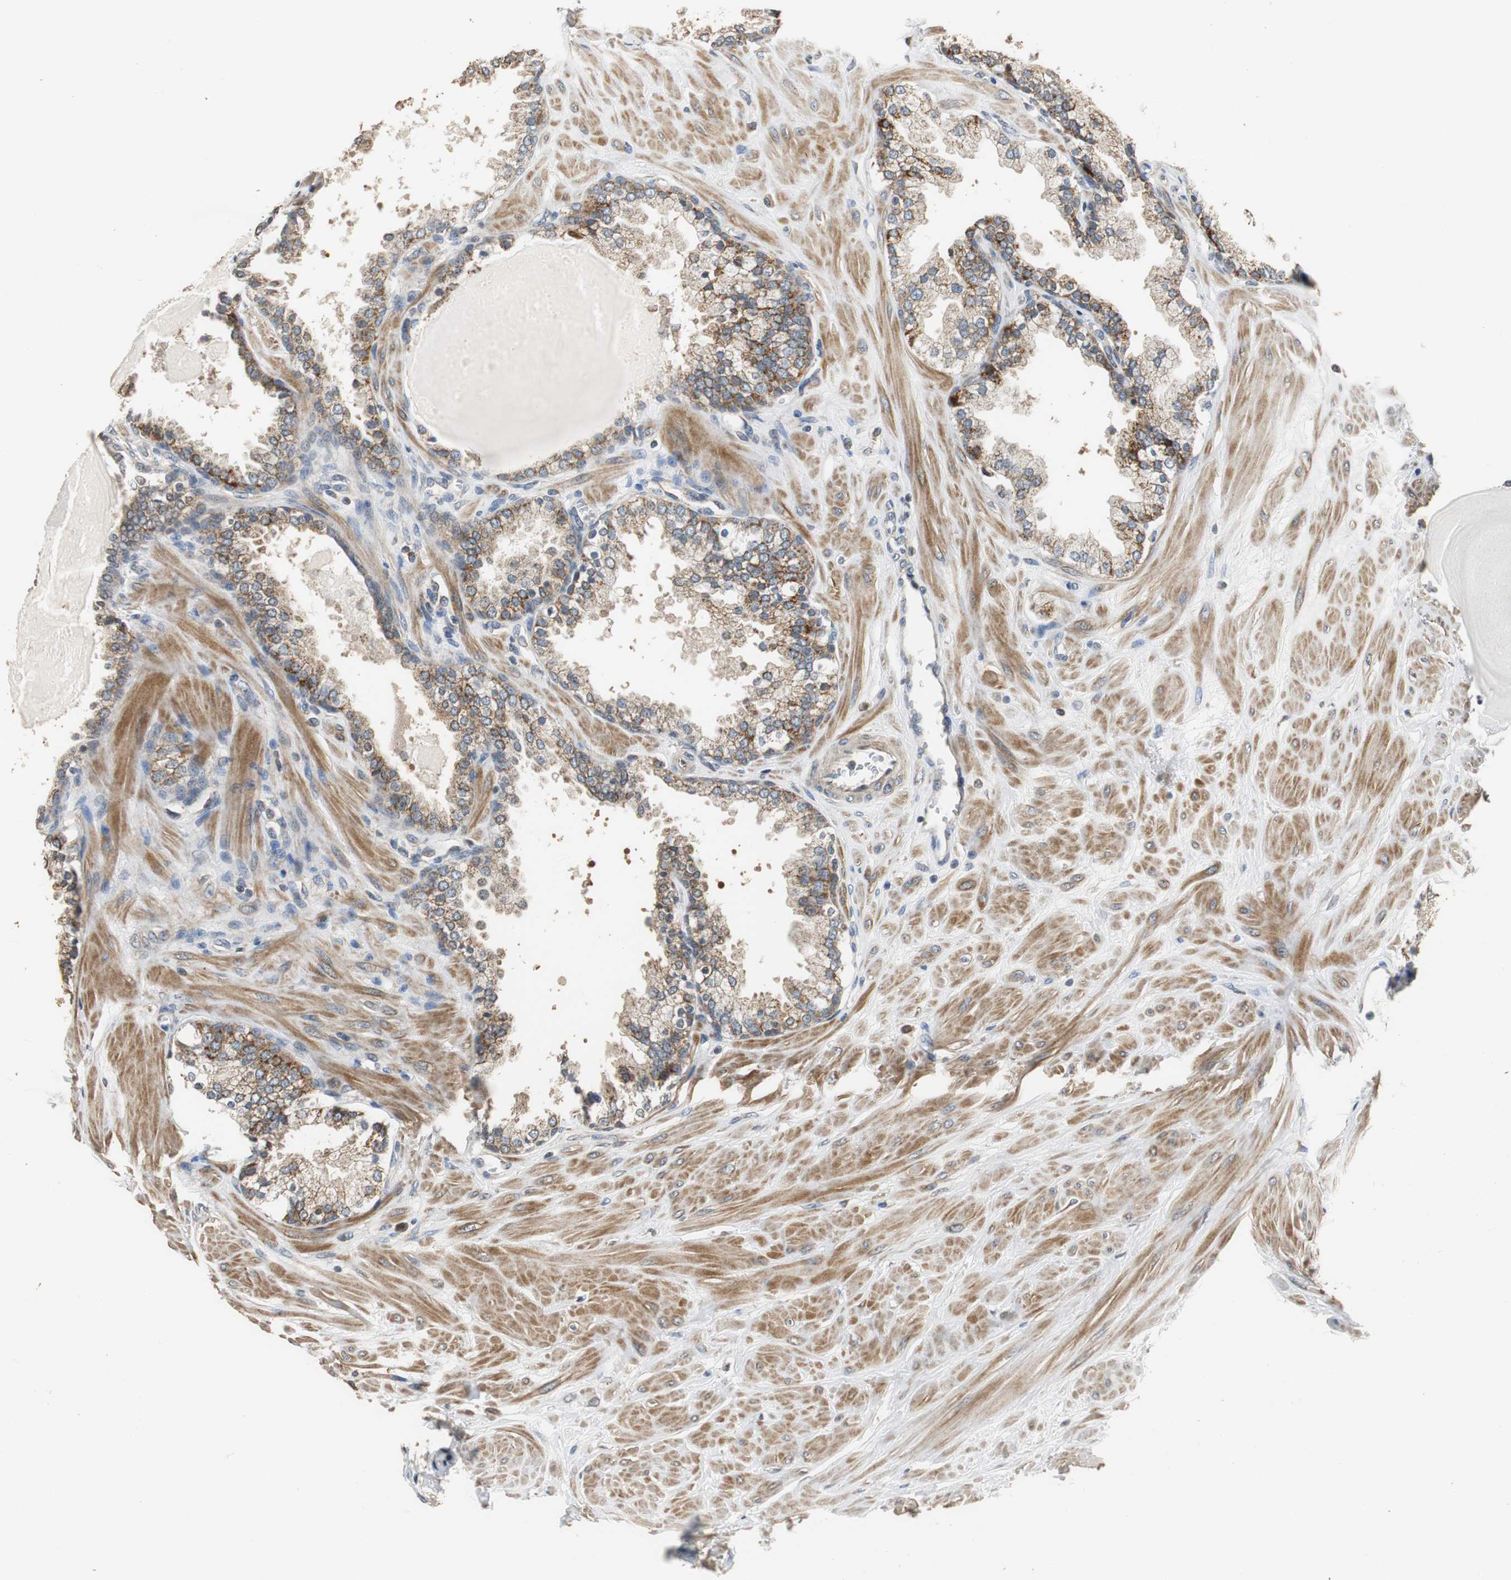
{"staining": {"intensity": "moderate", "quantity": ">75%", "location": "cytoplasmic/membranous"}, "tissue": "prostate", "cell_type": "Glandular cells", "image_type": "normal", "snomed": [{"axis": "morphology", "description": "Normal tissue, NOS"}, {"axis": "topography", "description": "Prostate"}], "caption": "Prostate stained with a brown dye shows moderate cytoplasmic/membranous positive expression in about >75% of glandular cells.", "gene": "HMGCL", "patient": {"sex": "male", "age": 51}}